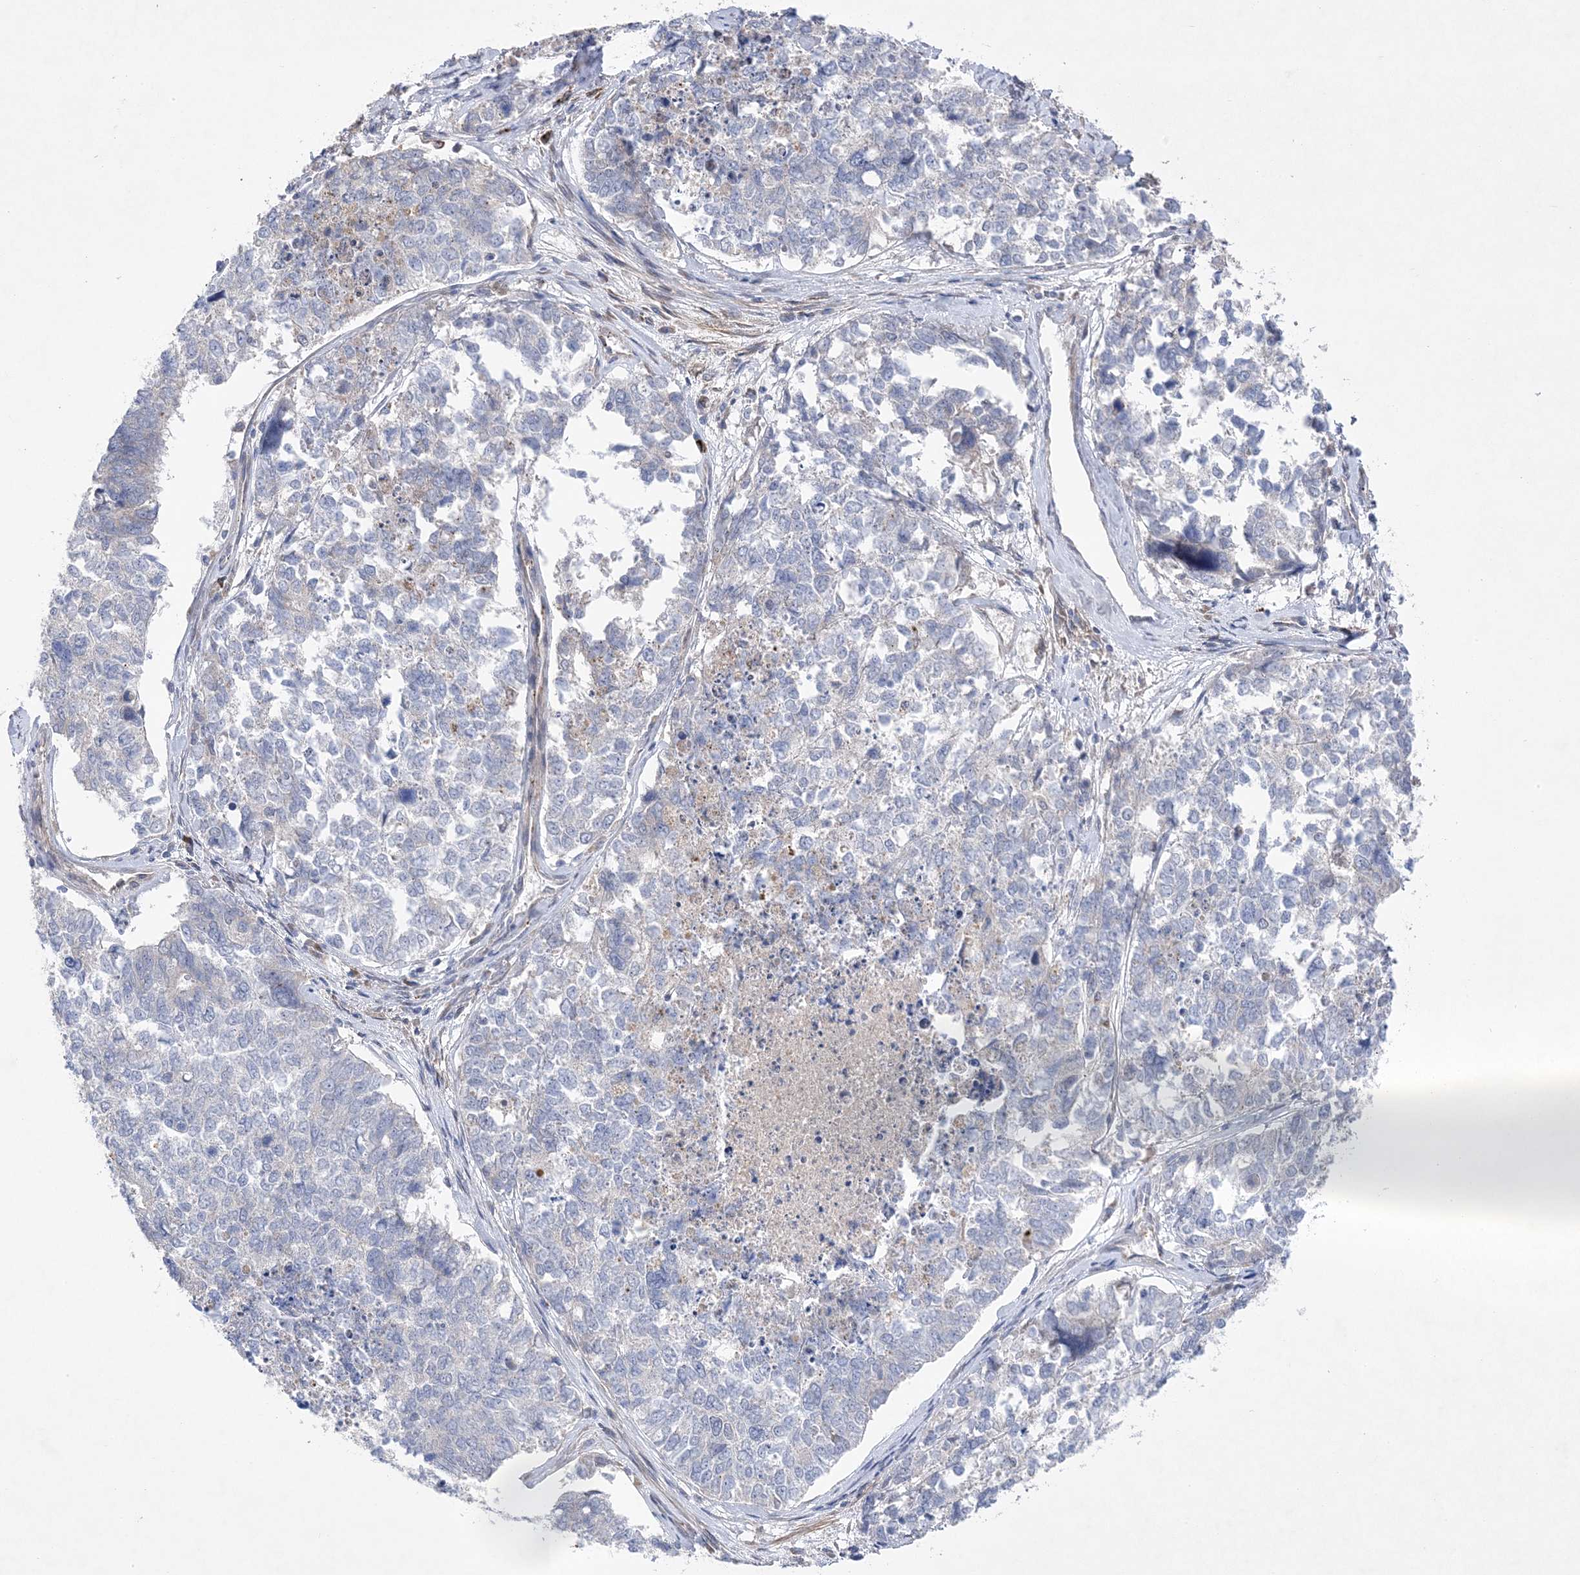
{"staining": {"intensity": "negative", "quantity": "none", "location": "none"}, "tissue": "cervical cancer", "cell_type": "Tumor cells", "image_type": "cancer", "snomed": [{"axis": "morphology", "description": "Squamous cell carcinoma, NOS"}, {"axis": "topography", "description": "Cervix"}], "caption": "Micrograph shows no significant protein staining in tumor cells of cervical cancer (squamous cell carcinoma).", "gene": "ANAPC1", "patient": {"sex": "female", "age": 63}}